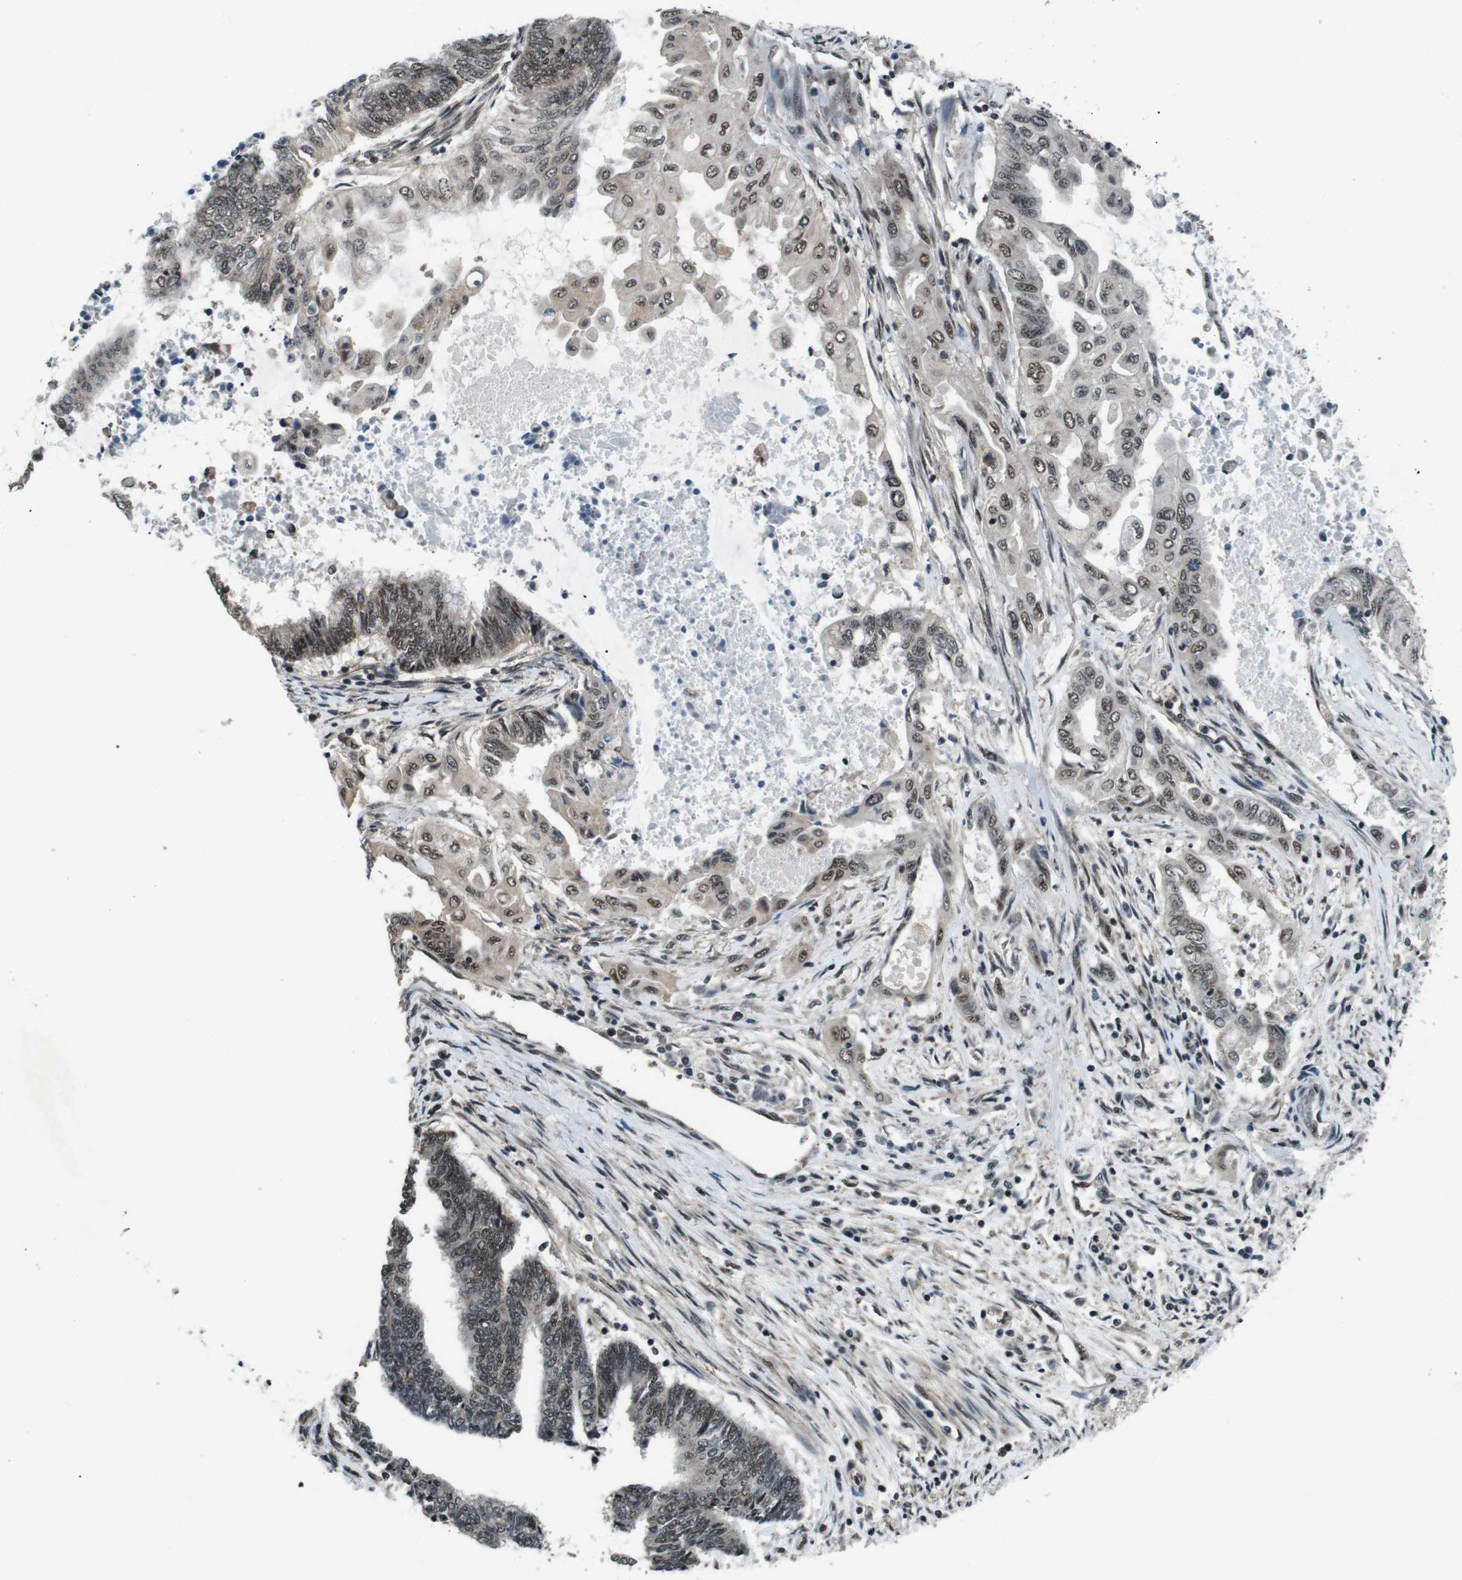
{"staining": {"intensity": "weak", "quantity": "25%-75%", "location": "nuclear"}, "tissue": "endometrial cancer", "cell_type": "Tumor cells", "image_type": "cancer", "snomed": [{"axis": "morphology", "description": "Adenocarcinoma, NOS"}, {"axis": "topography", "description": "Uterus"}, {"axis": "topography", "description": "Endometrium"}], "caption": "IHC image of endometrial cancer stained for a protein (brown), which shows low levels of weak nuclear positivity in approximately 25%-75% of tumor cells.", "gene": "NR4A2", "patient": {"sex": "female", "age": 70}}